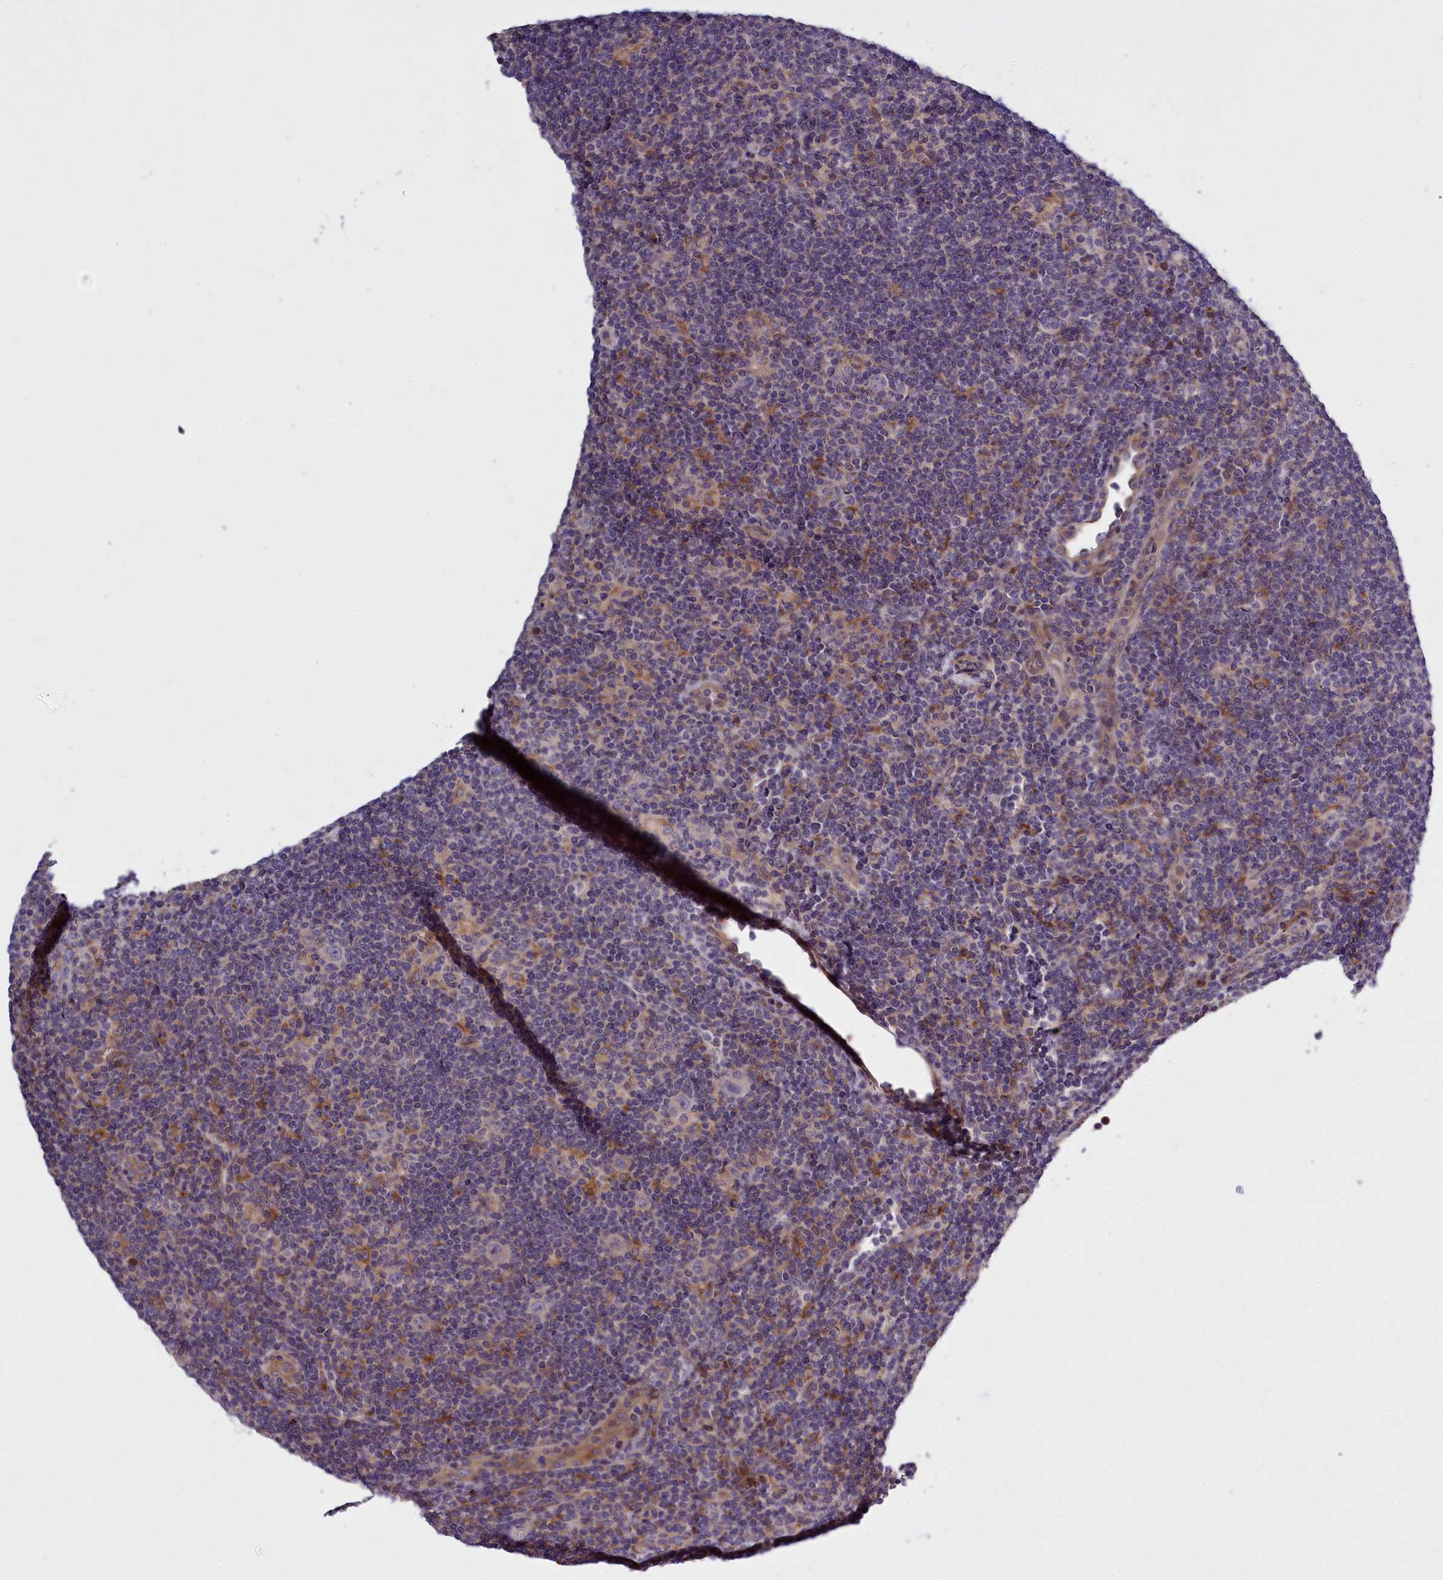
{"staining": {"intensity": "negative", "quantity": "none", "location": "none"}, "tissue": "lymphoma", "cell_type": "Tumor cells", "image_type": "cancer", "snomed": [{"axis": "morphology", "description": "Hodgkin's disease, NOS"}, {"axis": "topography", "description": "Lymph node"}], "caption": "DAB (3,3'-diaminobenzidine) immunohistochemical staining of lymphoma exhibits no significant expression in tumor cells.", "gene": "RAPGEF4", "patient": {"sex": "female", "age": 57}}